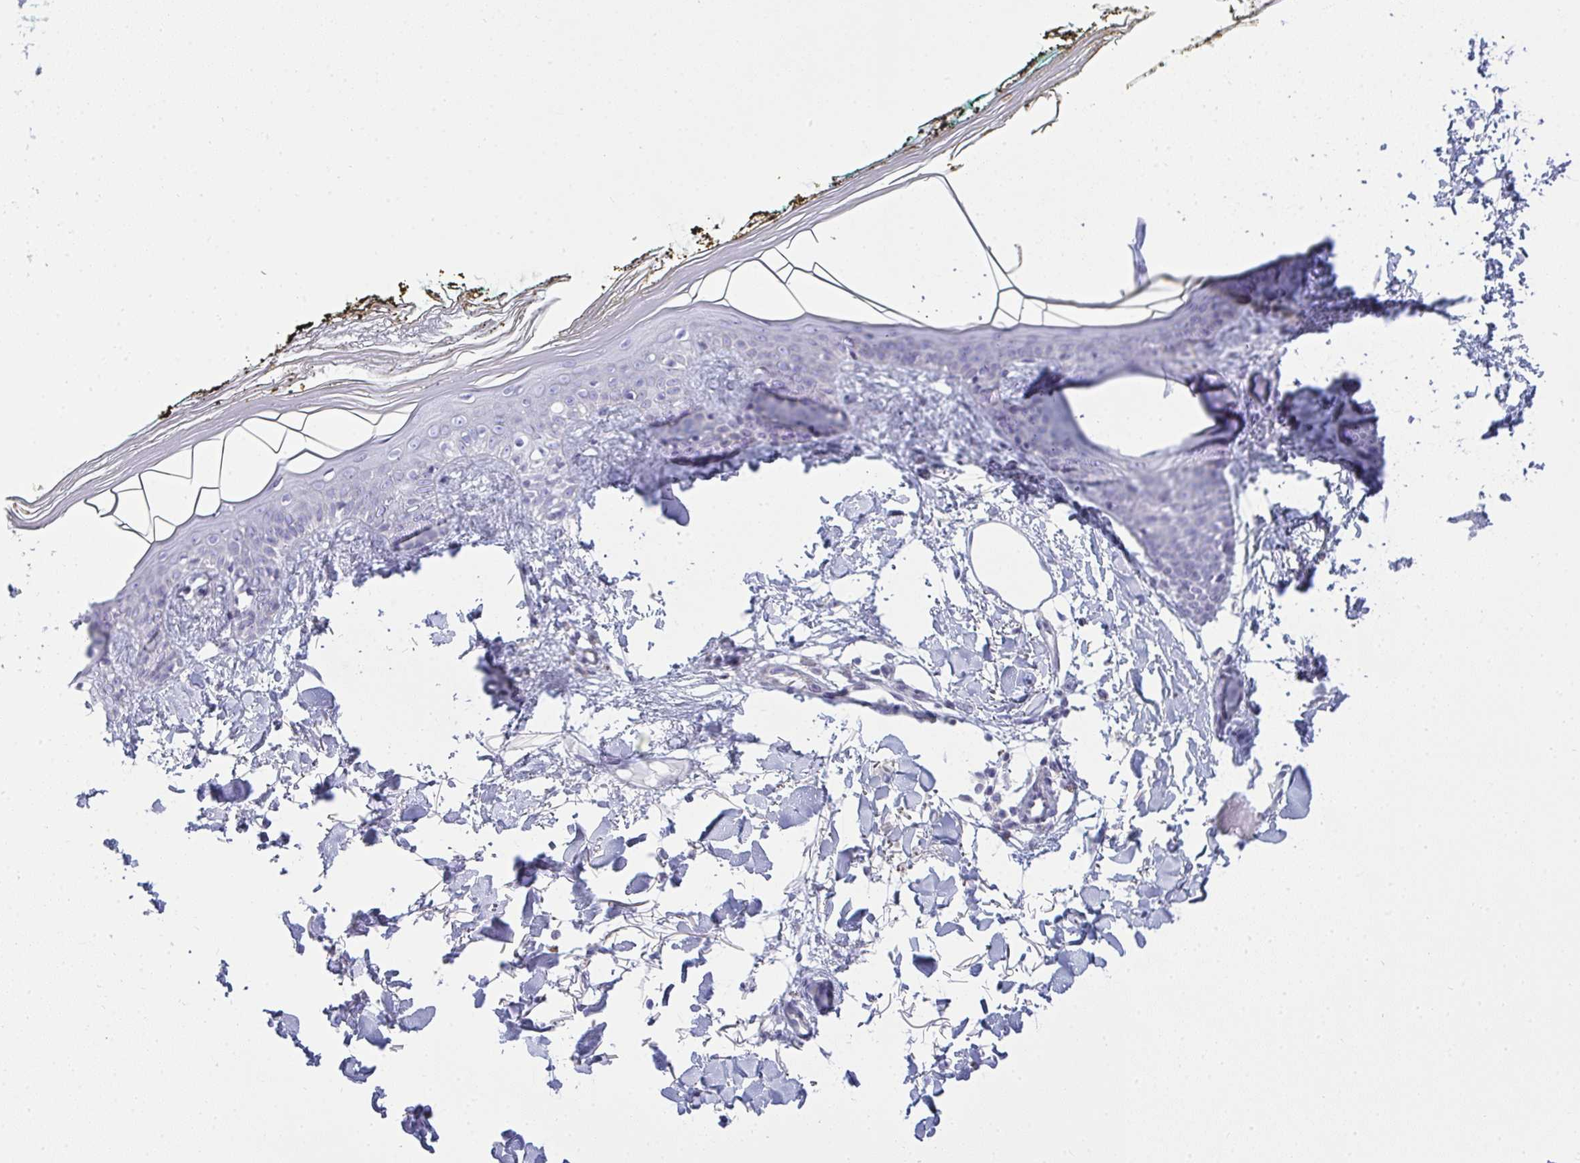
{"staining": {"intensity": "negative", "quantity": "none", "location": "none"}, "tissue": "skin", "cell_type": "Fibroblasts", "image_type": "normal", "snomed": [{"axis": "morphology", "description": "Normal tissue, NOS"}, {"axis": "topography", "description": "Skin"}], "caption": "DAB (3,3'-diaminobenzidine) immunohistochemical staining of normal human skin demonstrates no significant positivity in fibroblasts. The staining was performed using DAB (3,3'-diaminobenzidine) to visualize the protein expression in brown, while the nuclei were stained in blue with hematoxylin (Magnification: 20x).", "gene": "GSDMB", "patient": {"sex": "female", "age": 34}}